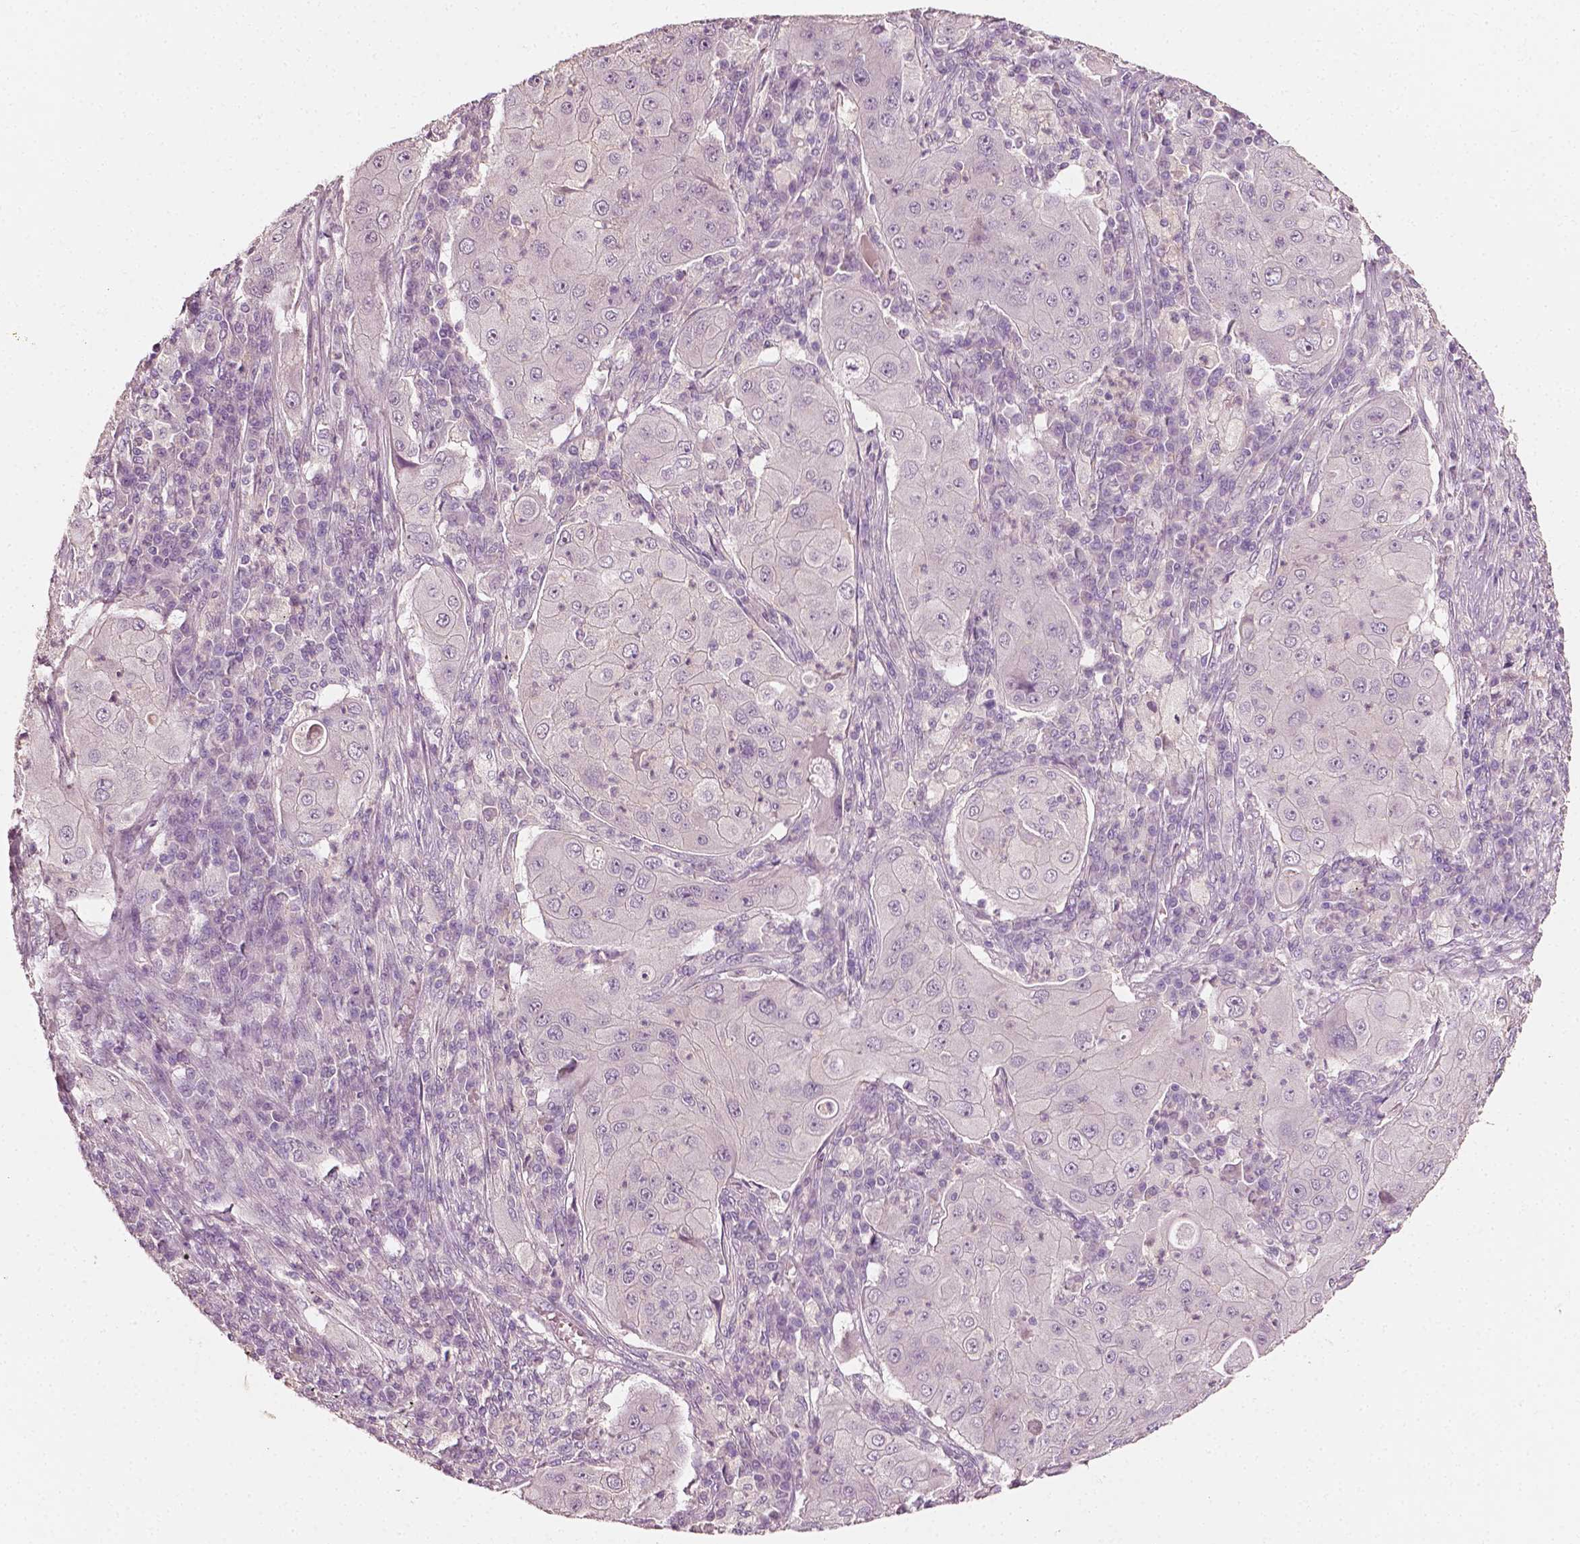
{"staining": {"intensity": "negative", "quantity": "none", "location": "none"}, "tissue": "lung cancer", "cell_type": "Tumor cells", "image_type": "cancer", "snomed": [{"axis": "morphology", "description": "Squamous cell carcinoma, NOS"}, {"axis": "topography", "description": "Lung"}], "caption": "The histopathology image demonstrates no staining of tumor cells in squamous cell carcinoma (lung).", "gene": "PLA2R1", "patient": {"sex": "female", "age": 59}}